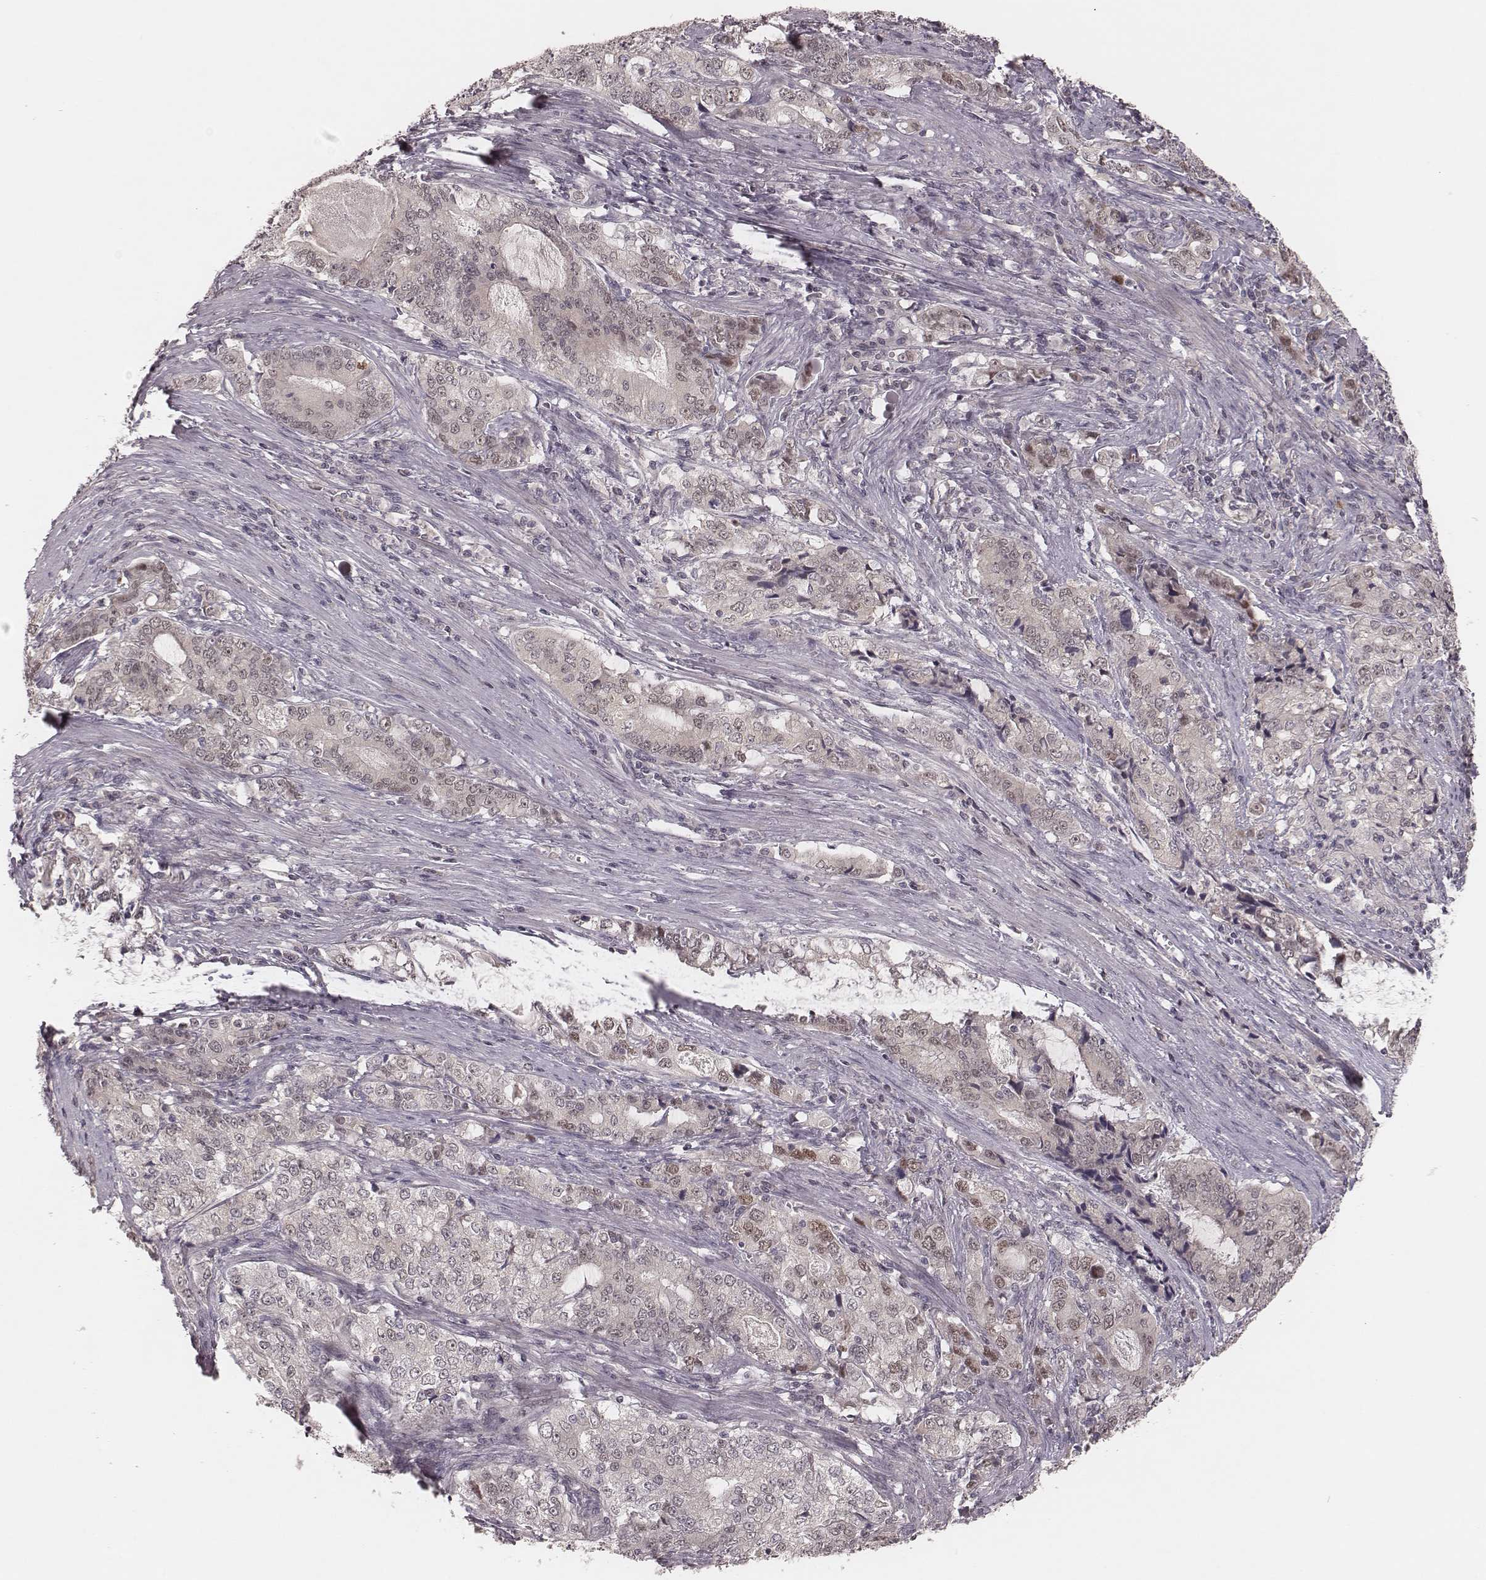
{"staining": {"intensity": "weak", "quantity": "25%-75%", "location": "nuclear"}, "tissue": "stomach cancer", "cell_type": "Tumor cells", "image_type": "cancer", "snomed": [{"axis": "morphology", "description": "Adenocarcinoma, NOS"}, {"axis": "topography", "description": "Stomach, lower"}], "caption": "Immunohistochemistry image of neoplastic tissue: stomach adenocarcinoma stained using IHC exhibits low levels of weak protein expression localized specifically in the nuclear of tumor cells, appearing as a nuclear brown color.", "gene": "FAM13B", "patient": {"sex": "female", "age": 72}}